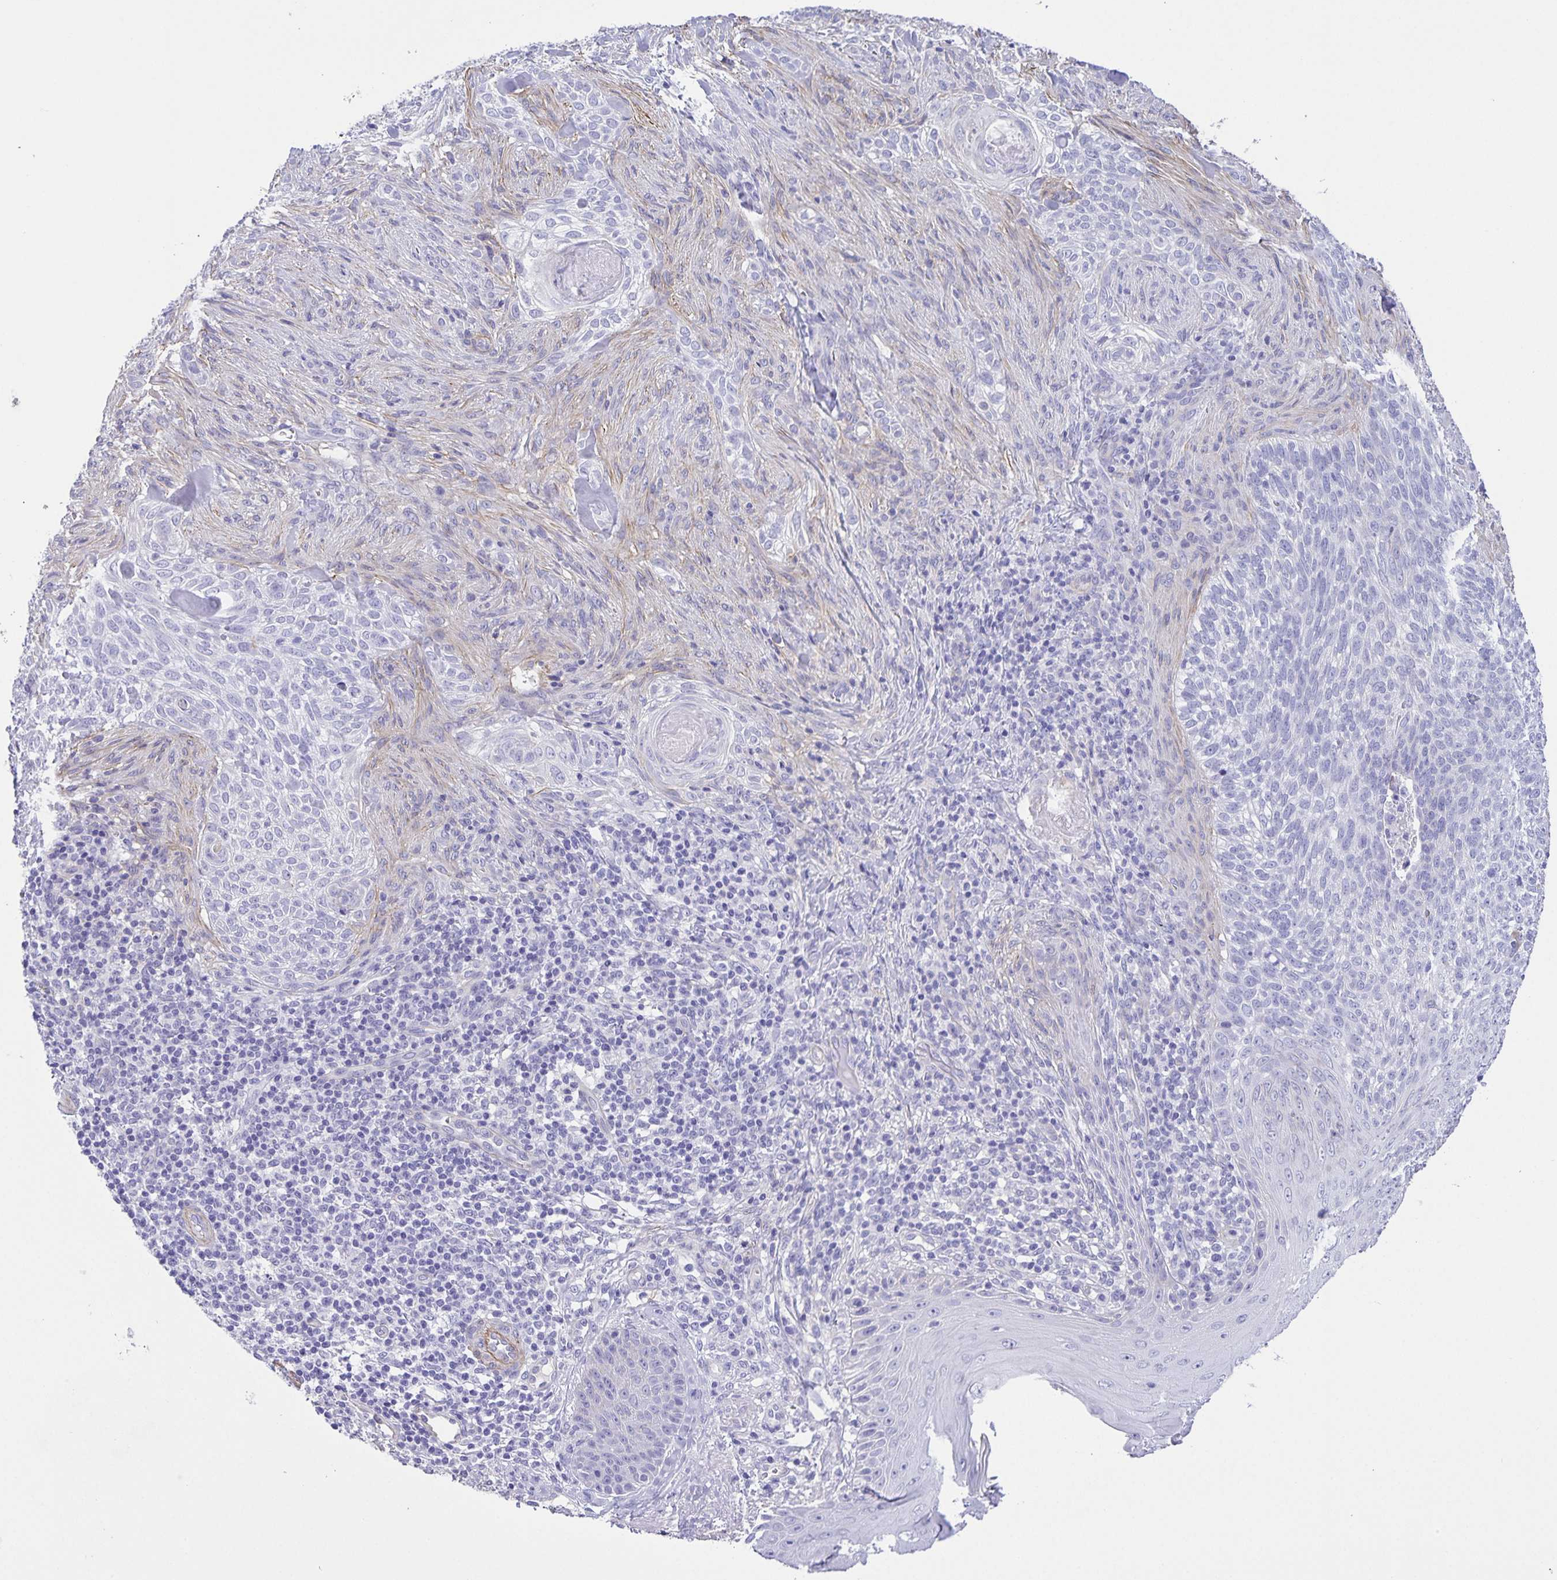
{"staining": {"intensity": "negative", "quantity": "none", "location": "none"}, "tissue": "skin cancer", "cell_type": "Tumor cells", "image_type": "cancer", "snomed": [{"axis": "morphology", "description": "Basal cell carcinoma"}, {"axis": "topography", "description": "Skin"}], "caption": "The IHC image has no significant staining in tumor cells of basal cell carcinoma (skin) tissue.", "gene": "UBQLN3", "patient": {"sex": "female", "age": 48}}